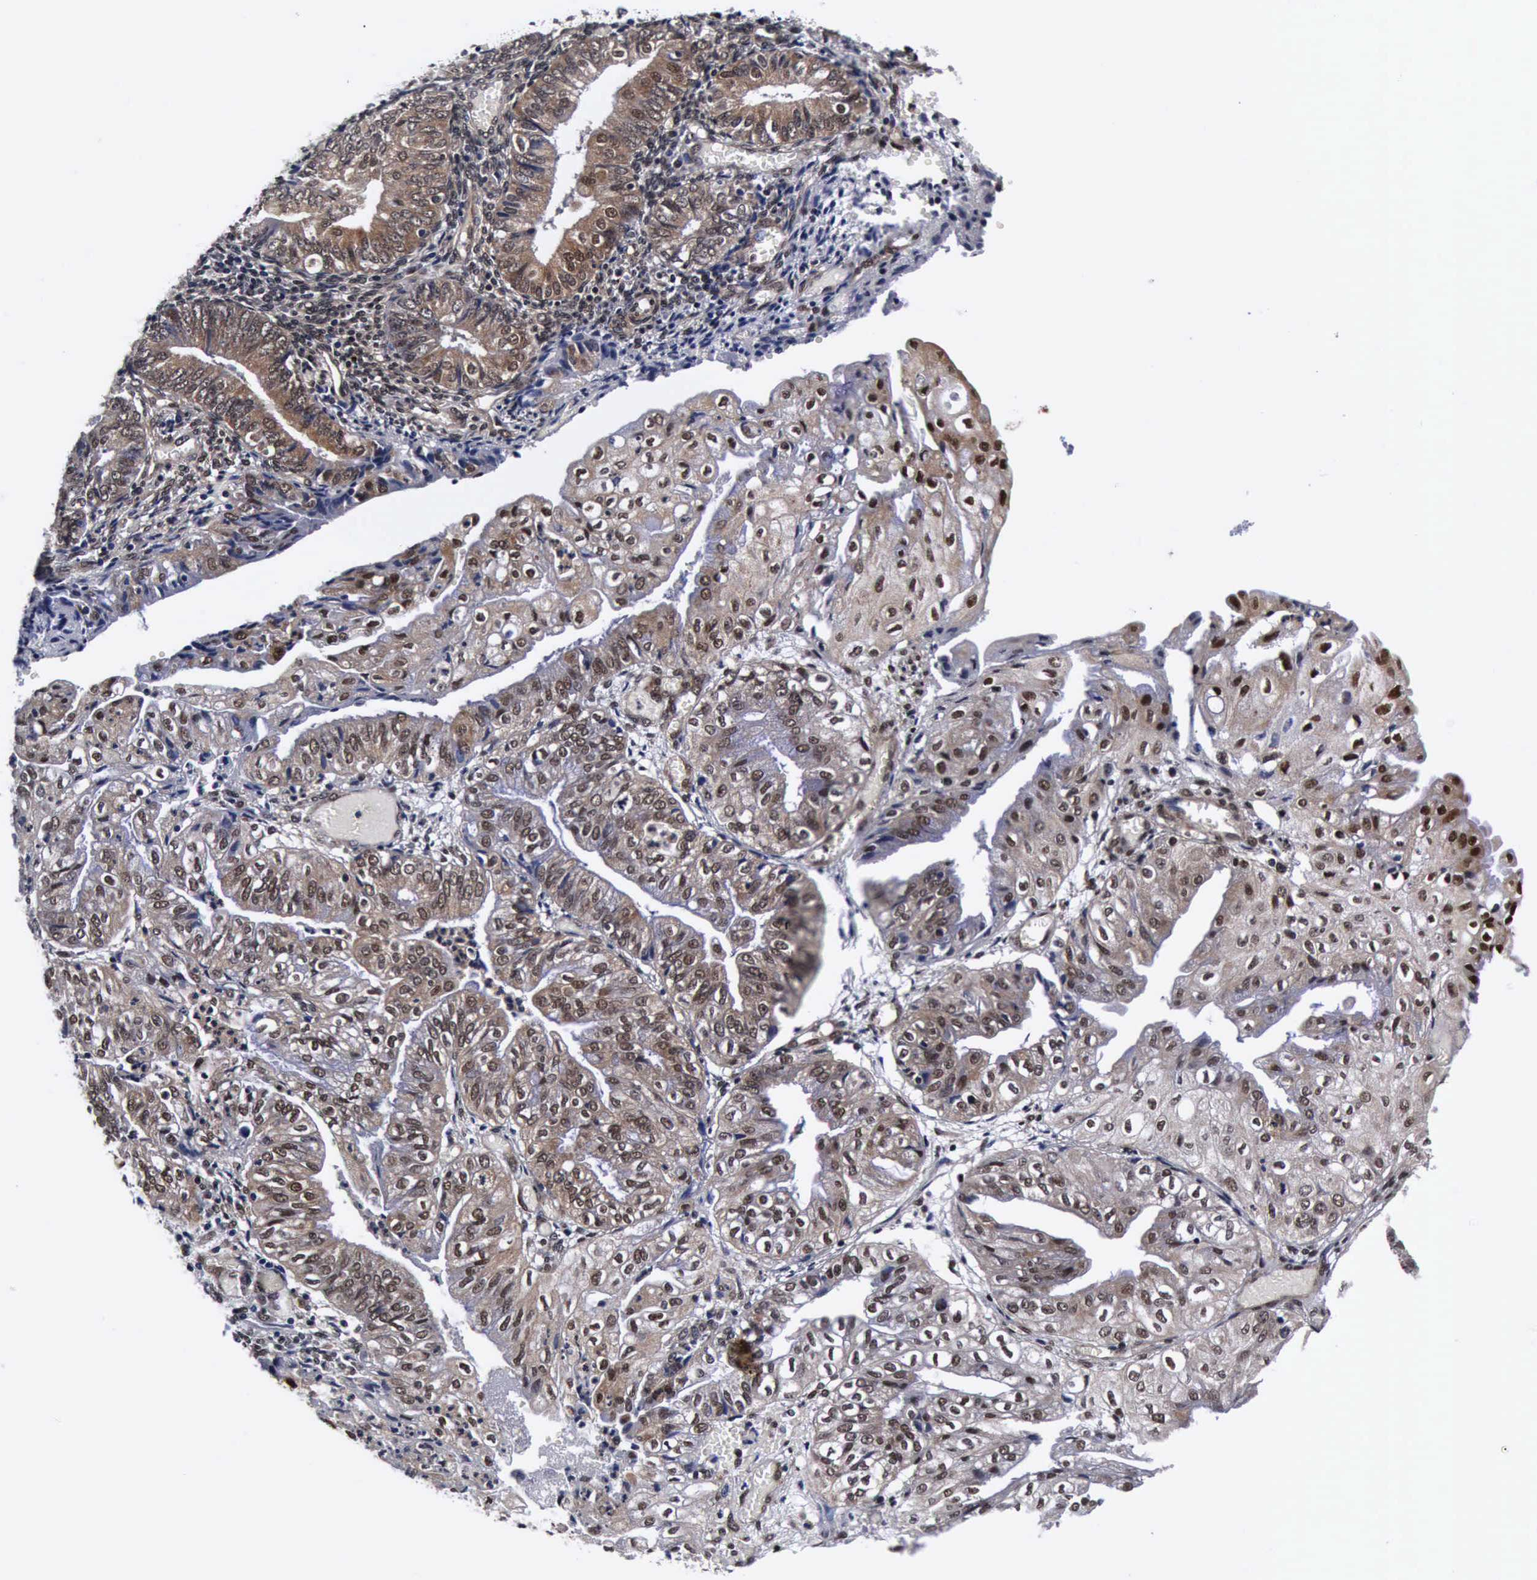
{"staining": {"intensity": "weak", "quantity": ">75%", "location": "cytoplasmic/membranous,nuclear"}, "tissue": "endometrial cancer", "cell_type": "Tumor cells", "image_type": "cancer", "snomed": [{"axis": "morphology", "description": "Adenocarcinoma, NOS"}, {"axis": "topography", "description": "Endometrium"}], "caption": "Endometrial adenocarcinoma was stained to show a protein in brown. There is low levels of weak cytoplasmic/membranous and nuclear staining in approximately >75% of tumor cells.", "gene": "UBC", "patient": {"sex": "female", "age": 55}}